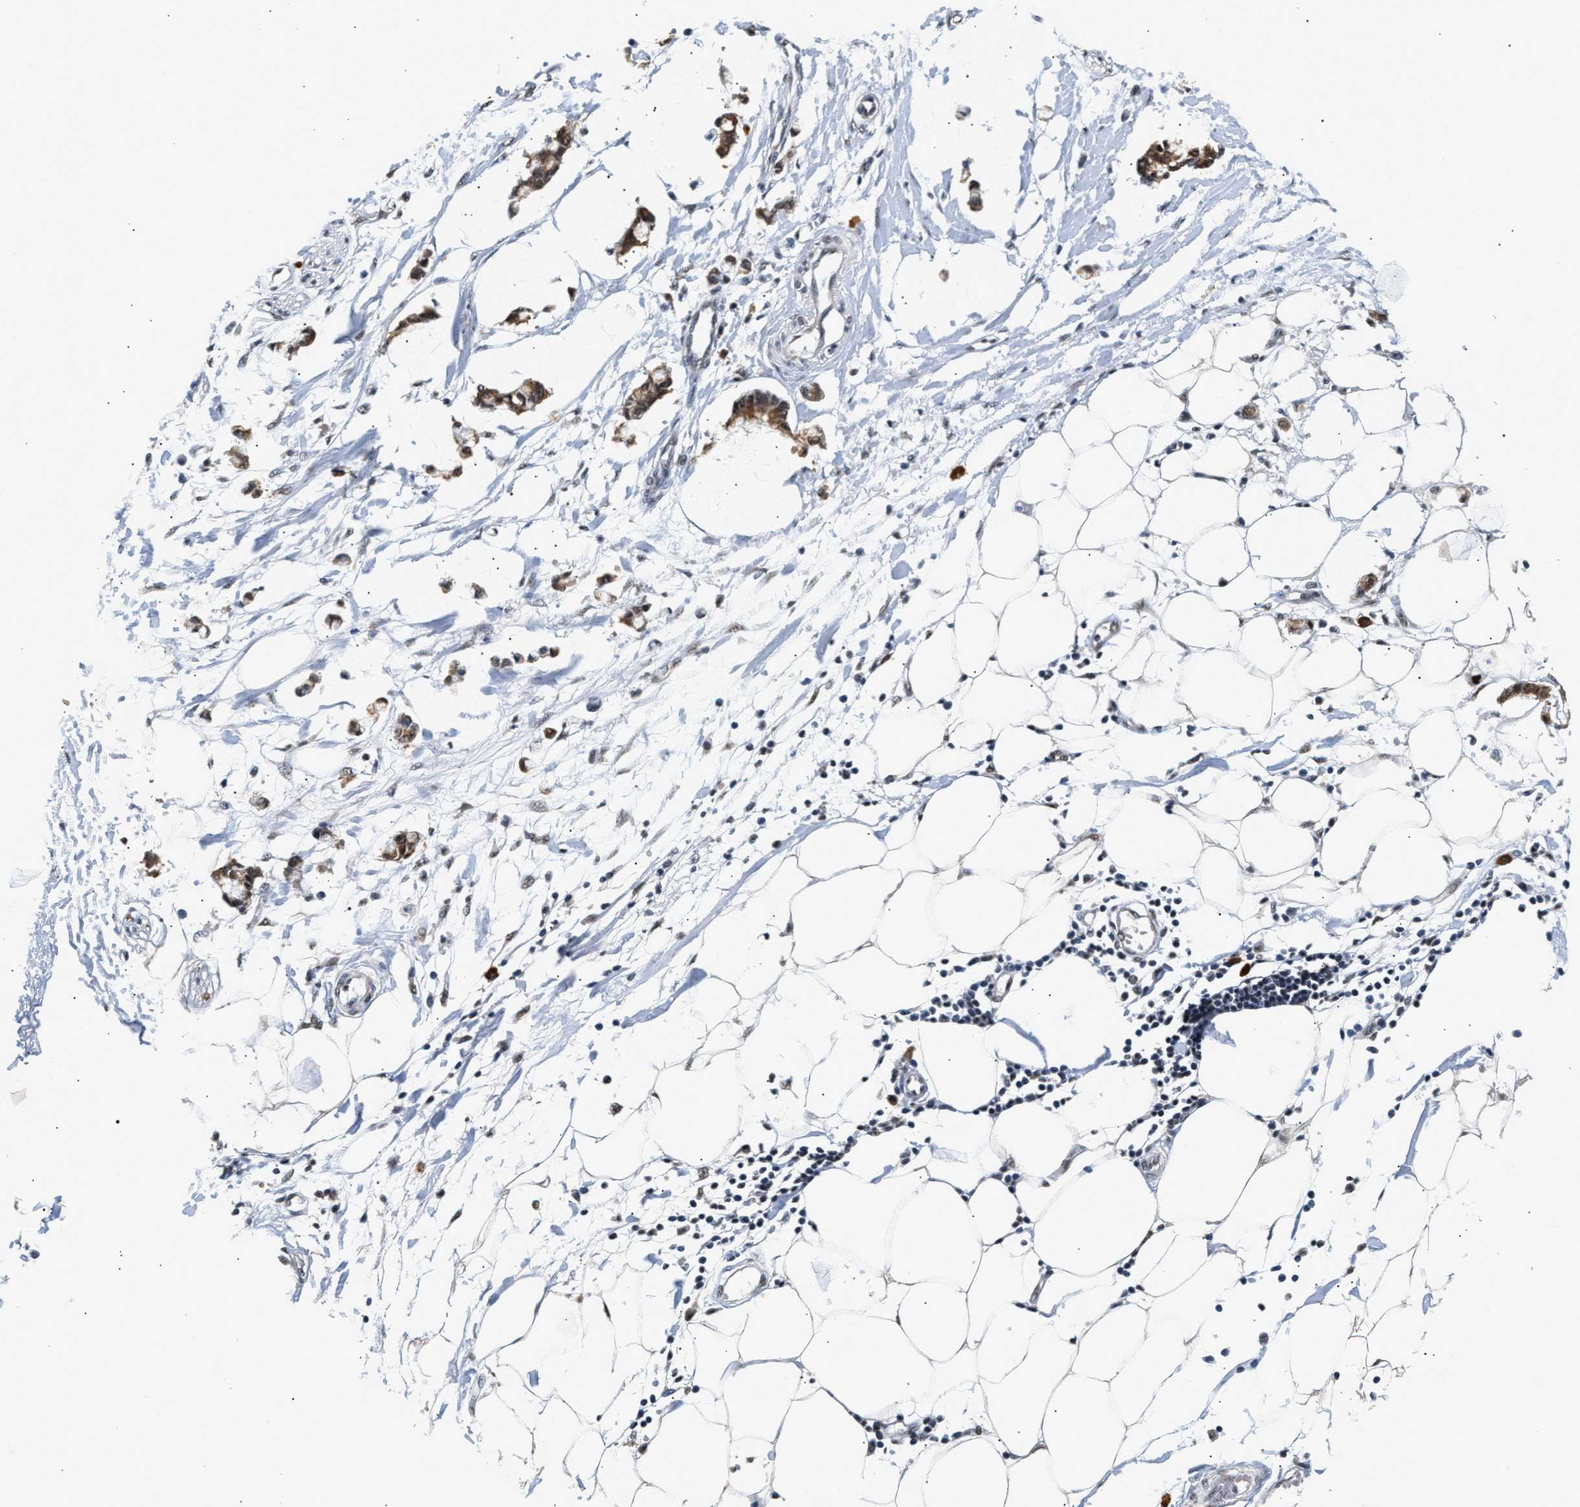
{"staining": {"intensity": "weak", "quantity": "<25%", "location": "nuclear"}, "tissue": "adipose tissue", "cell_type": "Adipocytes", "image_type": "normal", "snomed": [{"axis": "morphology", "description": "Normal tissue, NOS"}, {"axis": "morphology", "description": "Adenocarcinoma, NOS"}, {"axis": "topography", "description": "Colon"}, {"axis": "topography", "description": "Peripheral nerve tissue"}], "caption": "DAB (3,3'-diaminobenzidine) immunohistochemical staining of benign adipose tissue exhibits no significant expression in adipocytes.", "gene": "THOC1", "patient": {"sex": "male", "age": 14}}